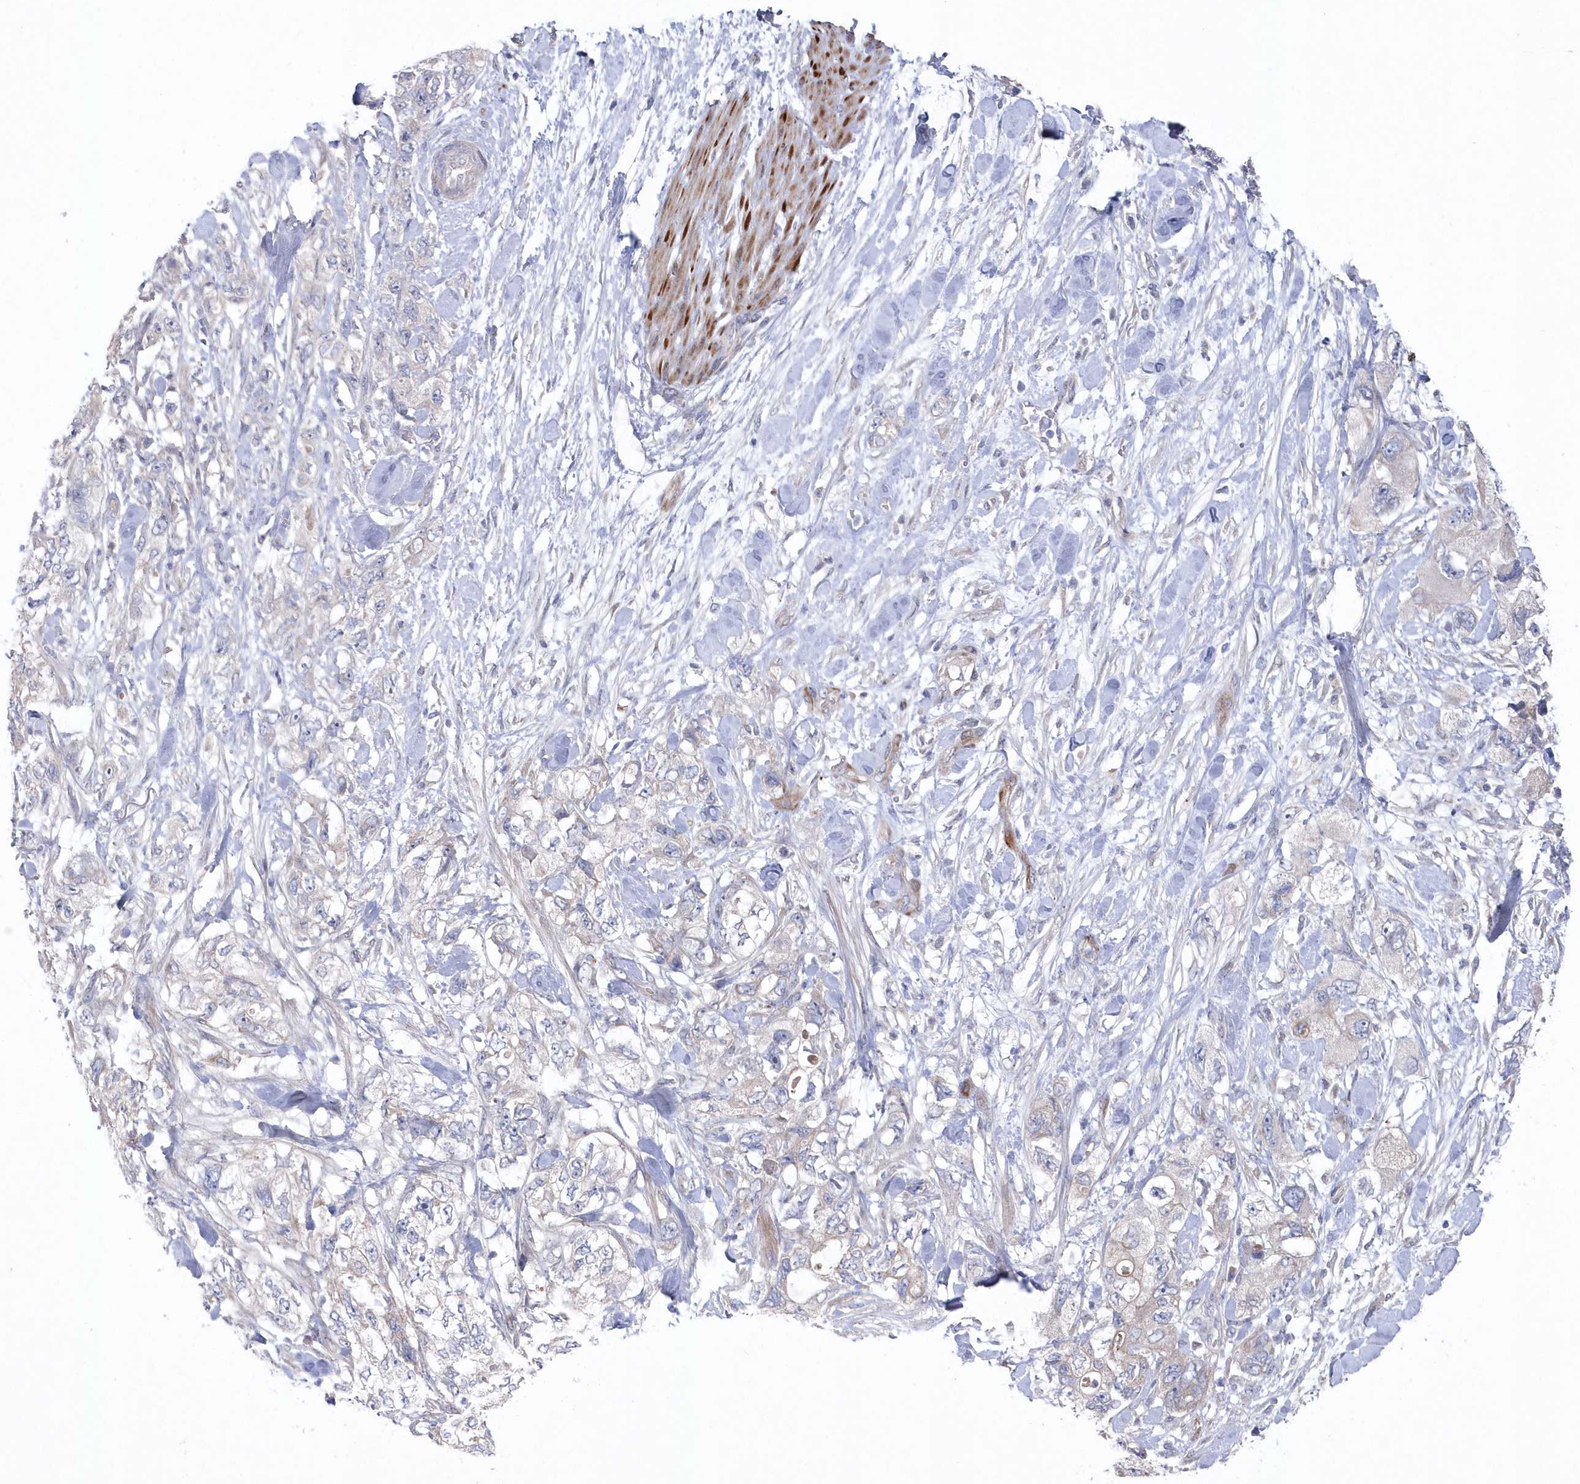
{"staining": {"intensity": "negative", "quantity": "none", "location": "none"}, "tissue": "pancreatic cancer", "cell_type": "Tumor cells", "image_type": "cancer", "snomed": [{"axis": "morphology", "description": "Adenocarcinoma, NOS"}, {"axis": "topography", "description": "Pancreas"}], "caption": "Pancreatic adenocarcinoma was stained to show a protein in brown. There is no significant expression in tumor cells. (Stains: DAB immunohistochemistry with hematoxylin counter stain, Microscopy: brightfield microscopy at high magnification).", "gene": "KIAA1586", "patient": {"sex": "female", "age": 73}}